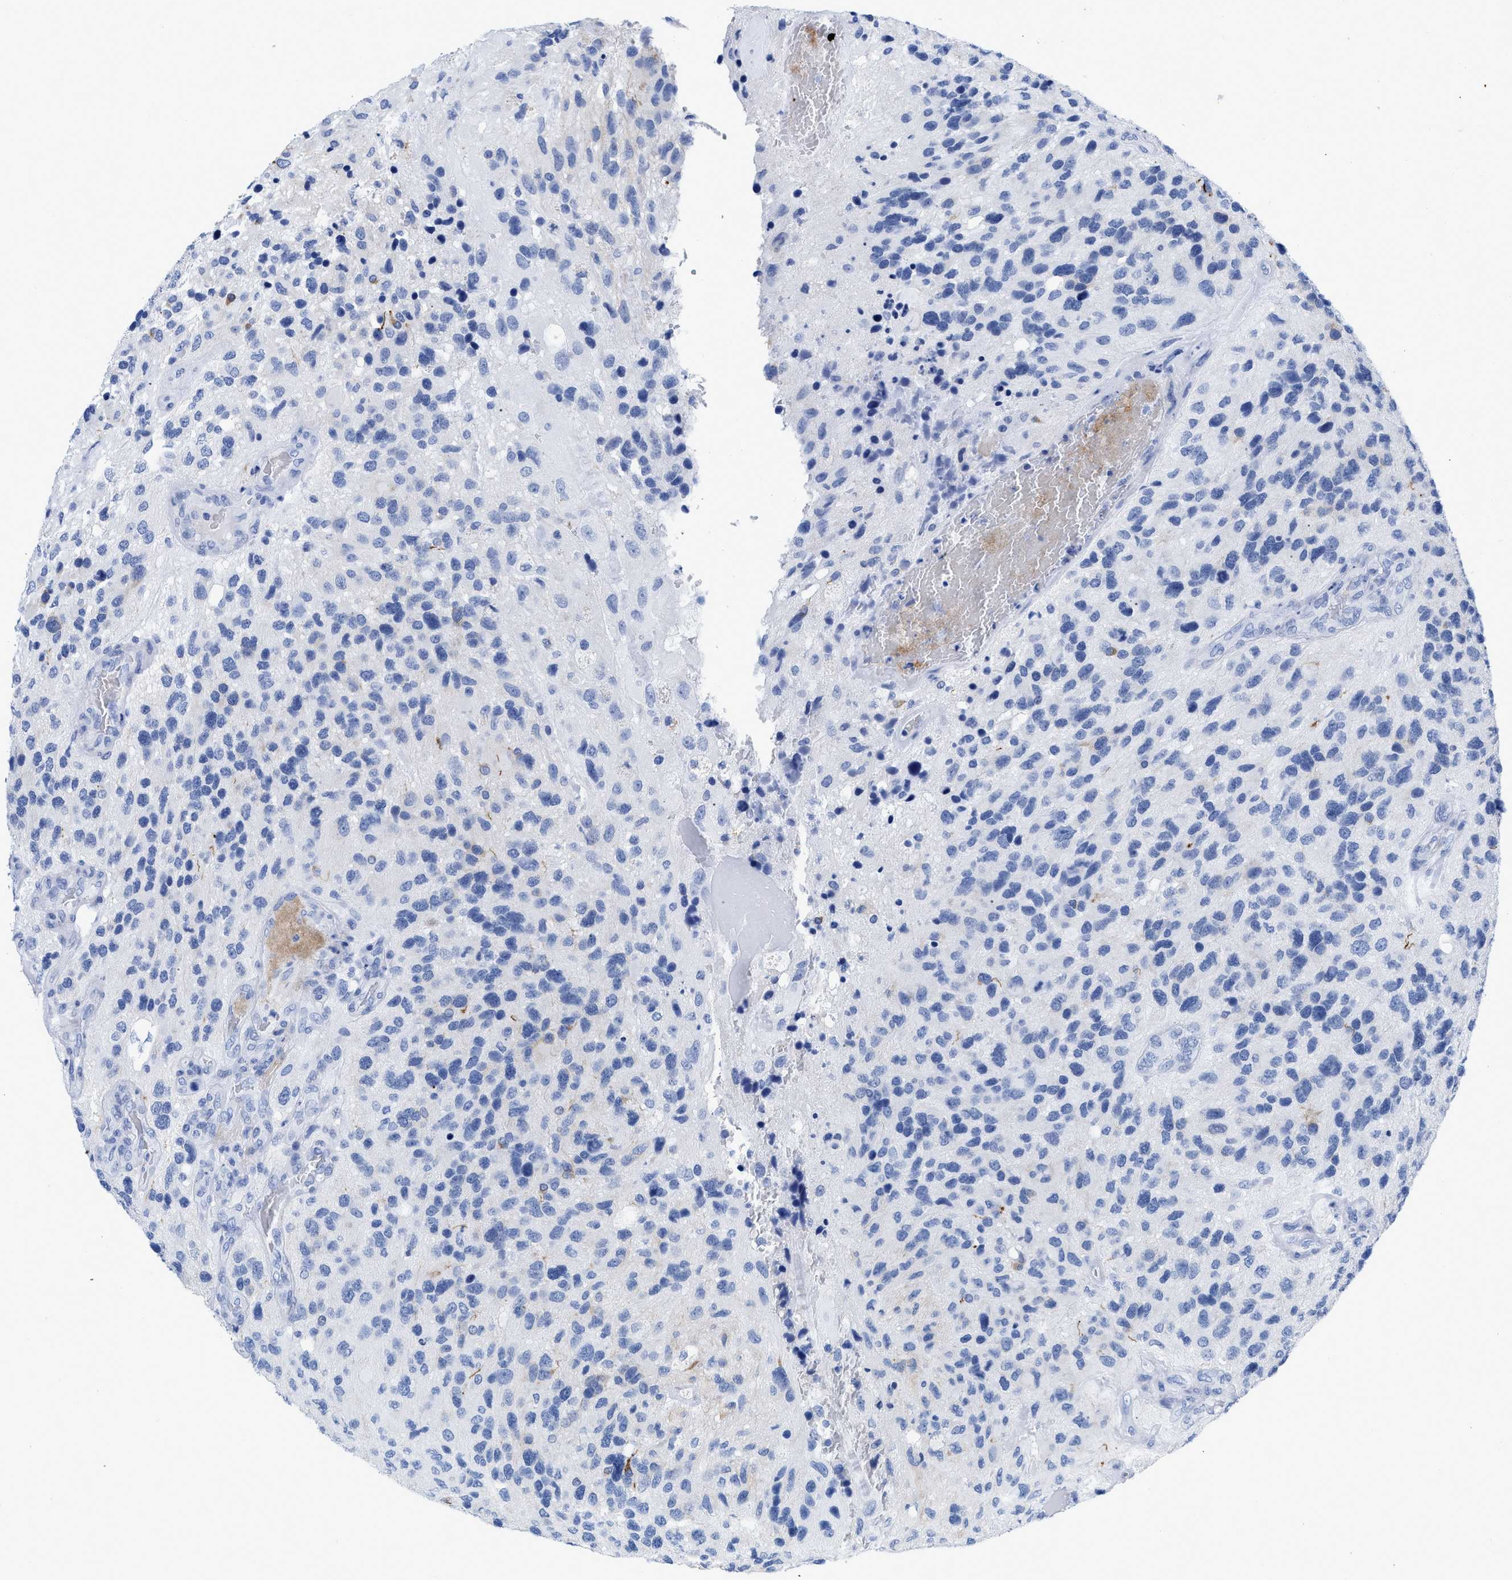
{"staining": {"intensity": "negative", "quantity": "none", "location": "none"}, "tissue": "glioma", "cell_type": "Tumor cells", "image_type": "cancer", "snomed": [{"axis": "morphology", "description": "Glioma, malignant, High grade"}, {"axis": "topography", "description": "Brain"}], "caption": "DAB immunohistochemical staining of glioma reveals no significant positivity in tumor cells. The staining is performed using DAB (3,3'-diaminobenzidine) brown chromogen with nuclei counter-stained in using hematoxylin.", "gene": "DUSP26", "patient": {"sex": "female", "age": 58}}